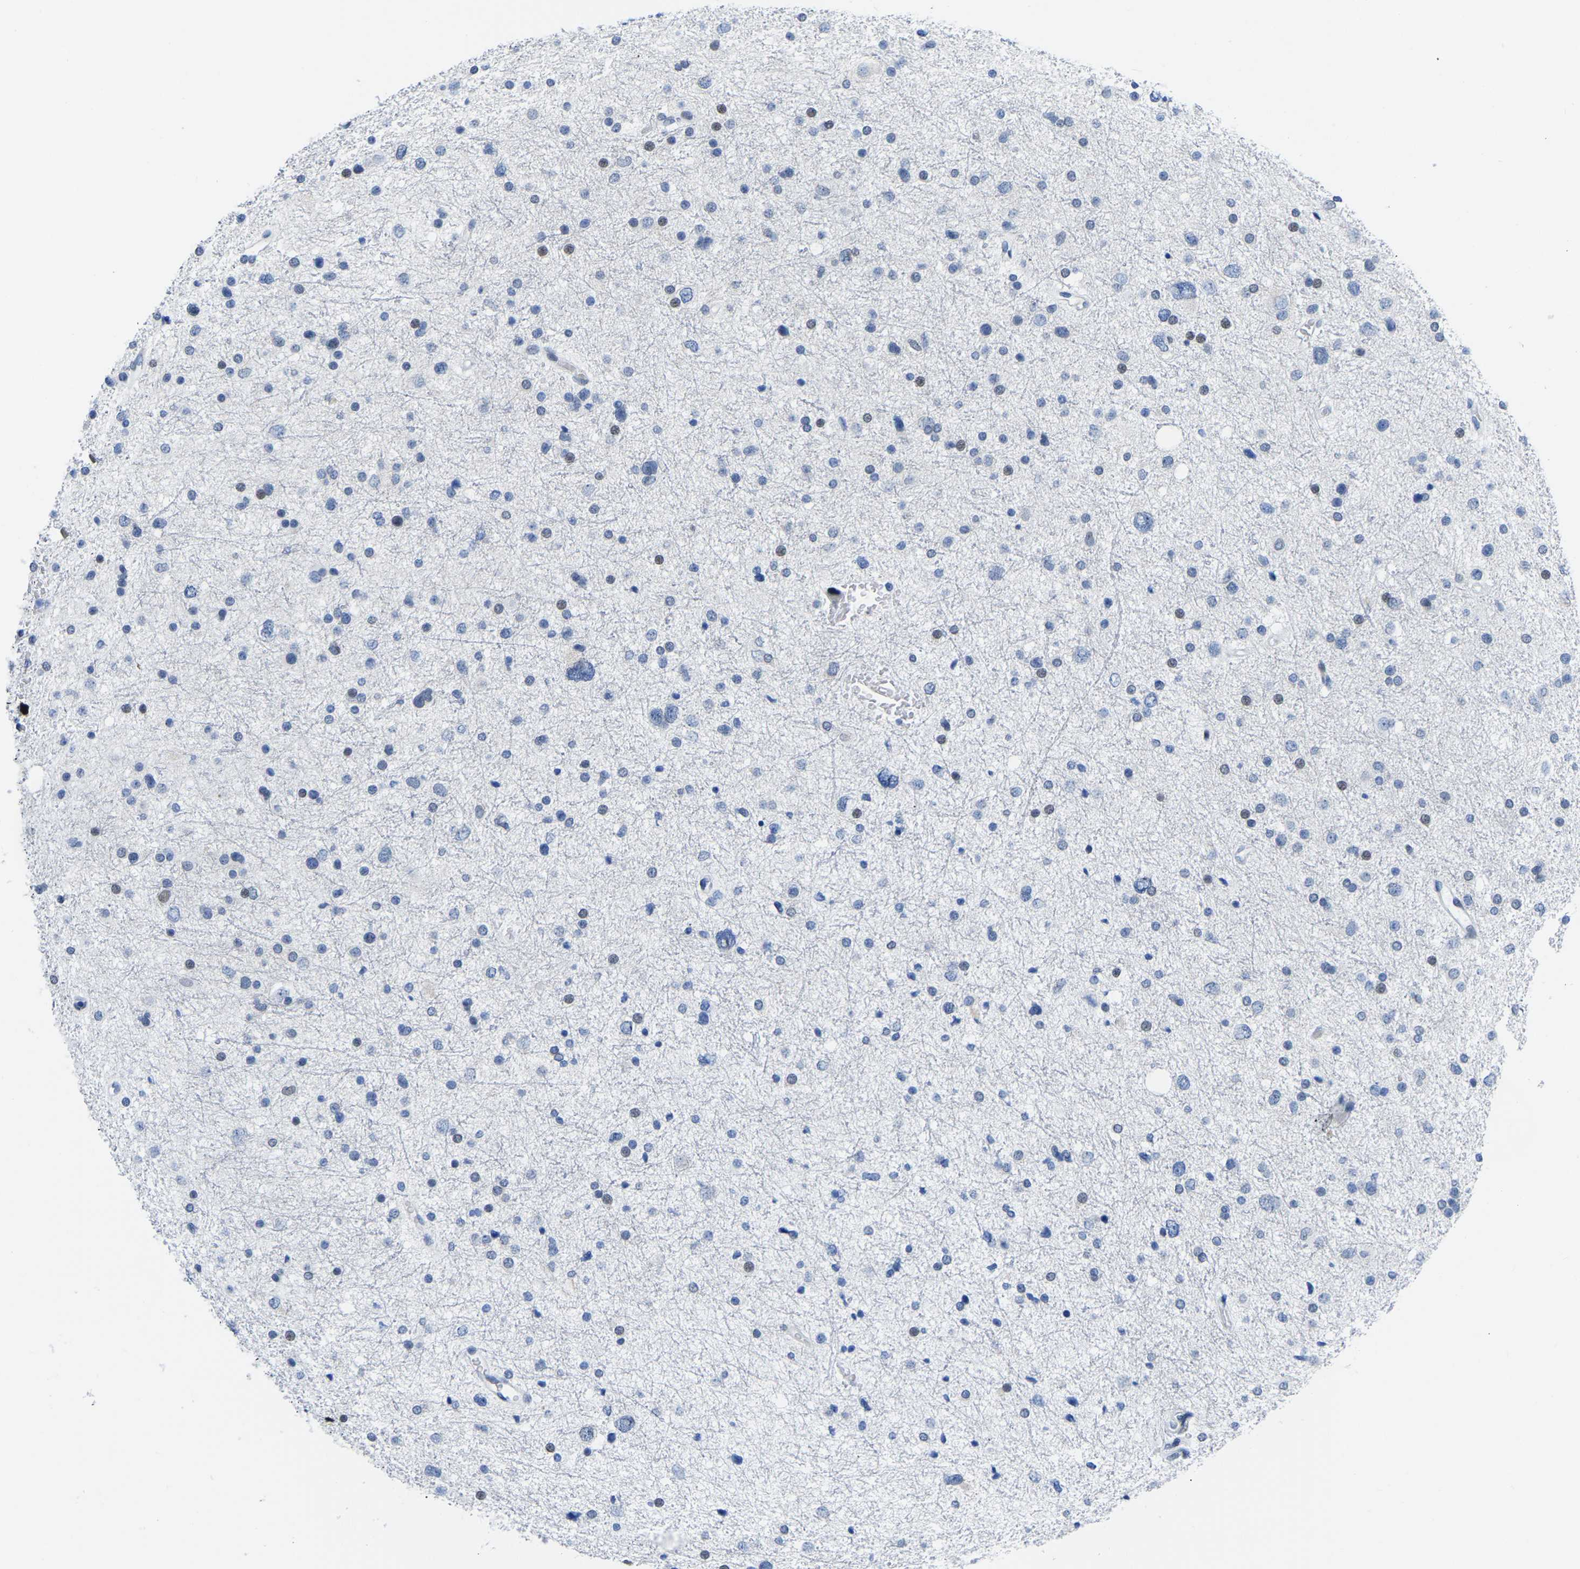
{"staining": {"intensity": "negative", "quantity": "none", "location": "none"}, "tissue": "glioma", "cell_type": "Tumor cells", "image_type": "cancer", "snomed": [{"axis": "morphology", "description": "Glioma, malignant, Low grade"}, {"axis": "topography", "description": "Brain"}], "caption": "IHC micrograph of neoplastic tissue: human malignant glioma (low-grade) stained with DAB shows no significant protein expression in tumor cells. (DAB IHC with hematoxylin counter stain).", "gene": "UPK3A", "patient": {"sex": "female", "age": 37}}